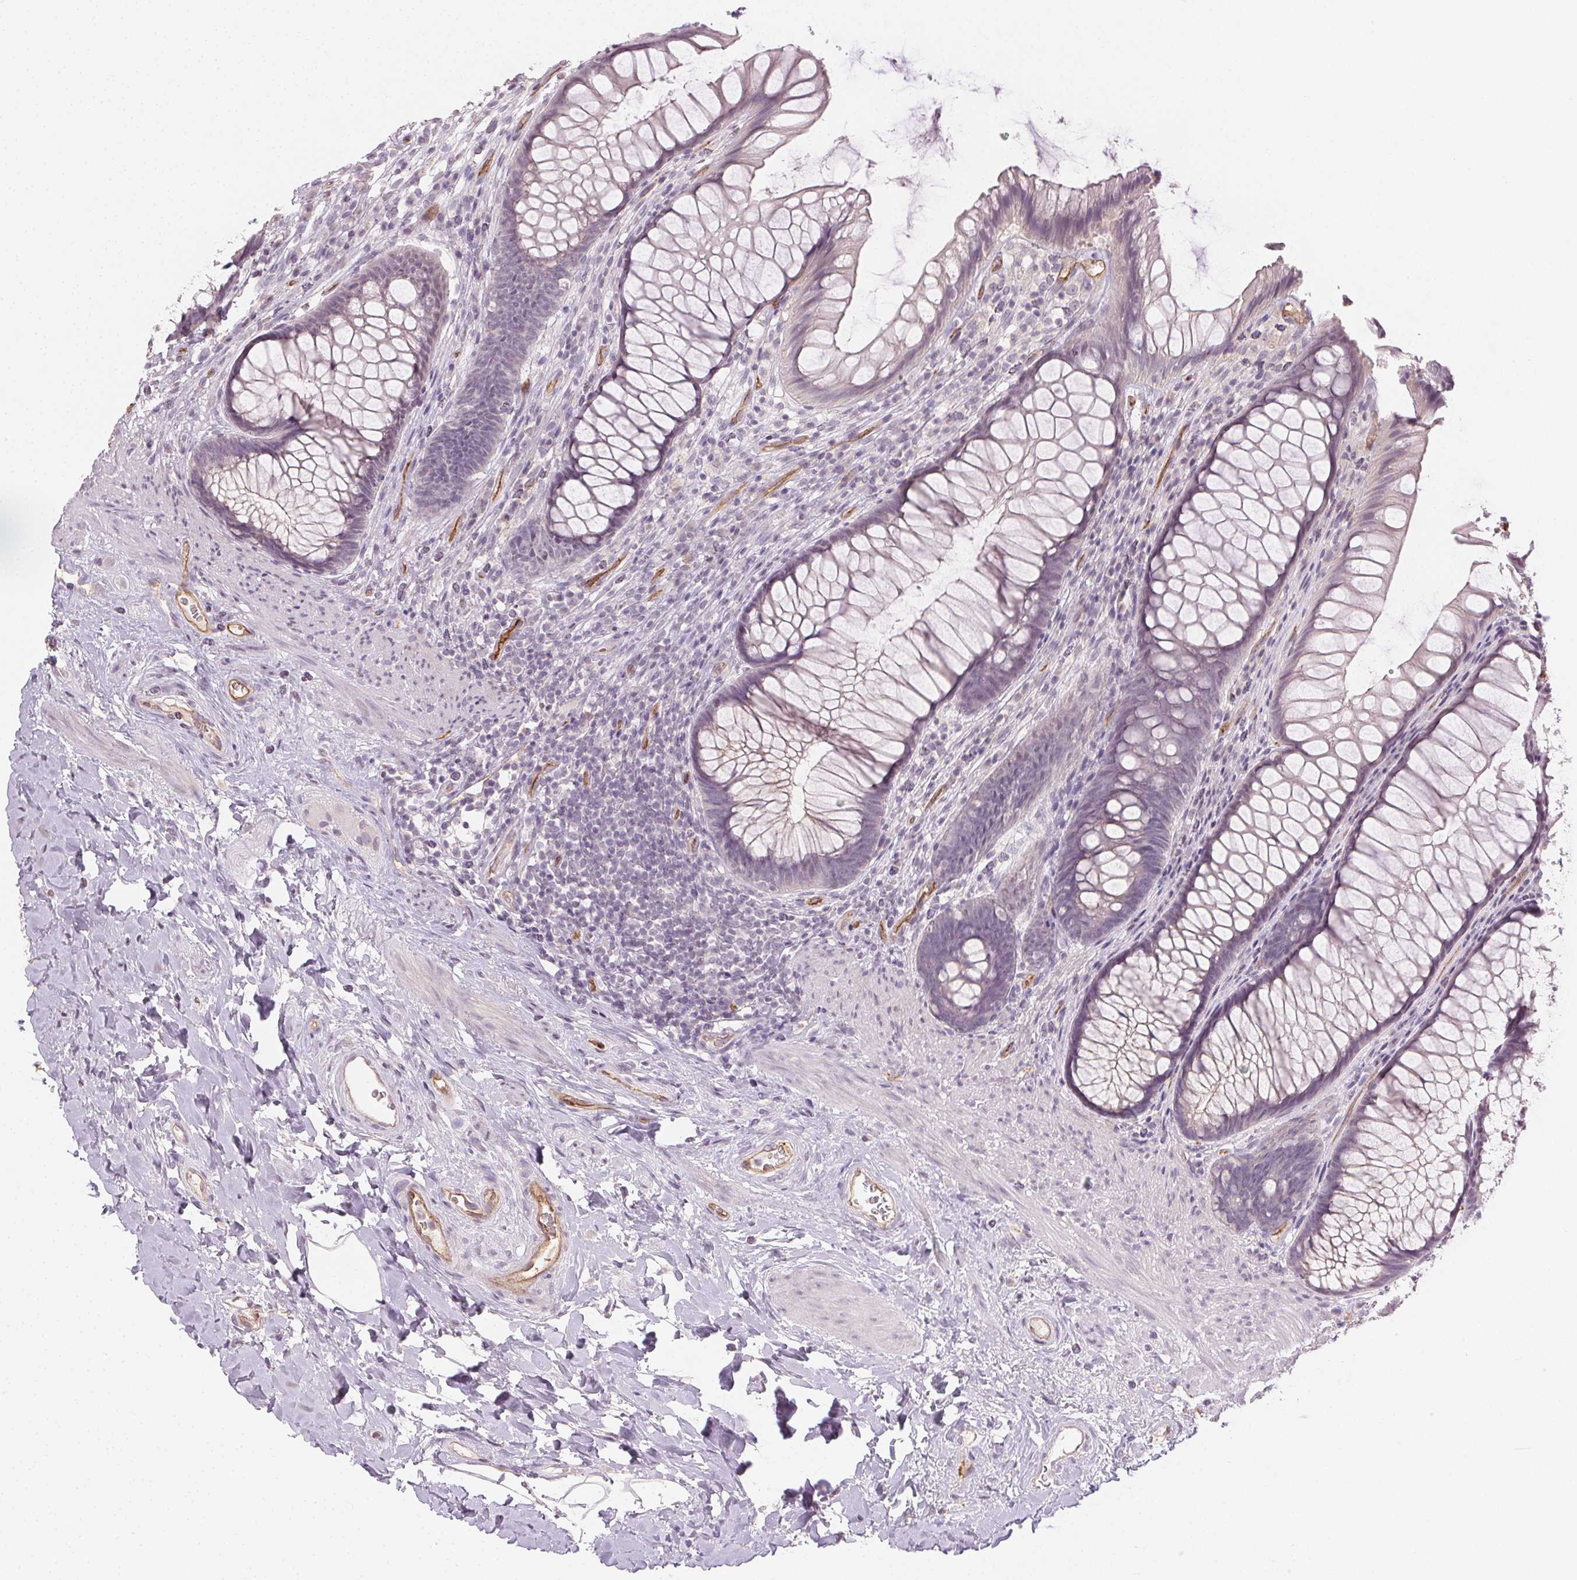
{"staining": {"intensity": "negative", "quantity": "none", "location": "none"}, "tissue": "rectum", "cell_type": "Glandular cells", "image_type": "normal", "snomed": [{"axis": "morphology", "description": "Normal tissue, NOS"}, {"axis": "topography", "description": "Rectum"}], "caption": "Histopathology image shows no protein staining in glandular cells of unremarkable rectum.", "gene": "PODXL", "patient": {"sex": "male", "age": 53}}